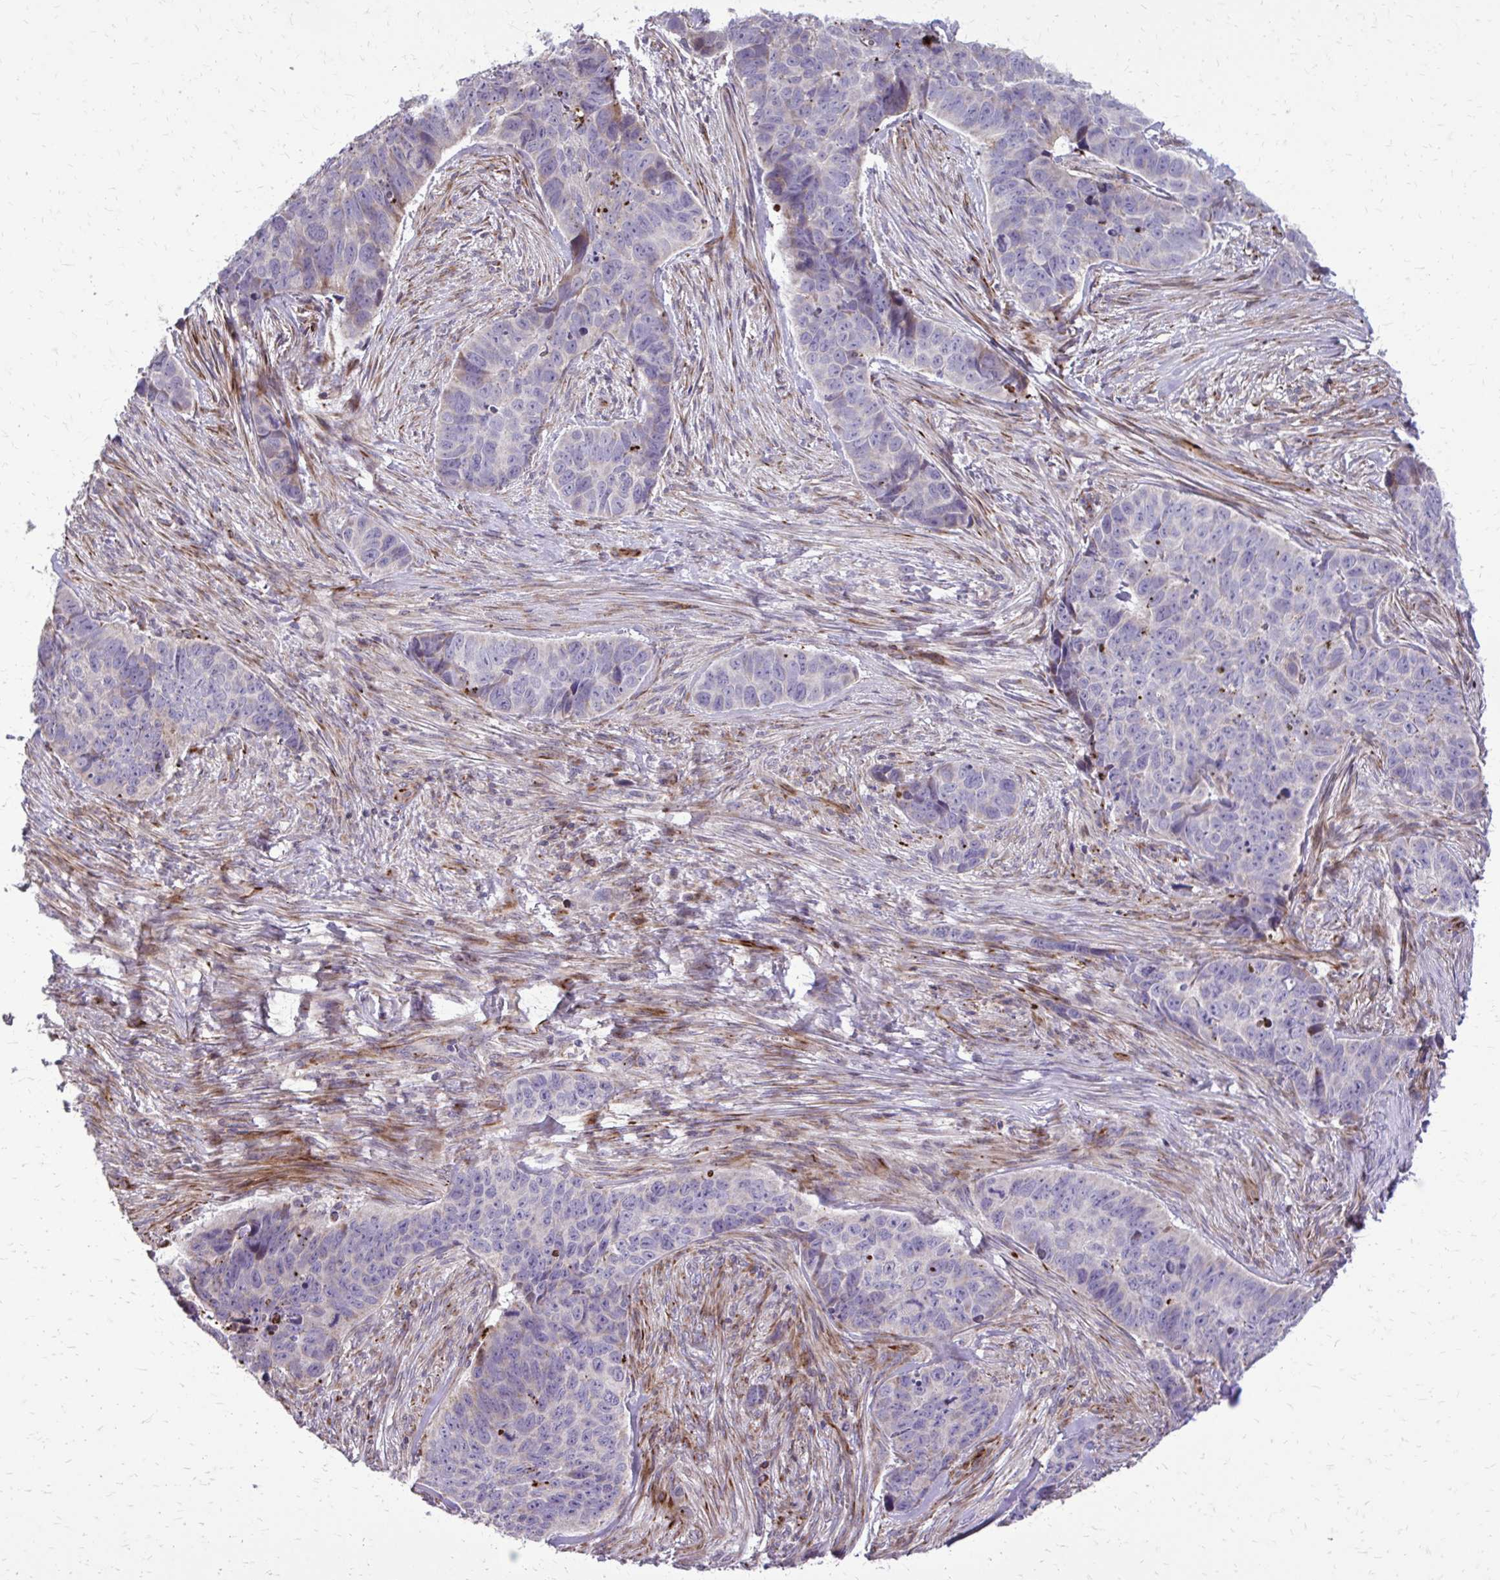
{"staining": {"intensity": "negative", "quantity": "none", "location": "none"}, "tissue": "skin cancer", "cell_type": "Tumor cells", "image_type": "cancer", "snomed": [{"axis": "morphology", "description": "Basal cell carcinoma"}, {"axis": "topography", "description": "Skin"}], "caption": "High power microscopy image of an IHC photomicrograph of basal cell carcinoma (skin), revealing no significant staining in tumor cells.", "gene": "ABCC3", "patient": {"sex": "female", "age": 82}}